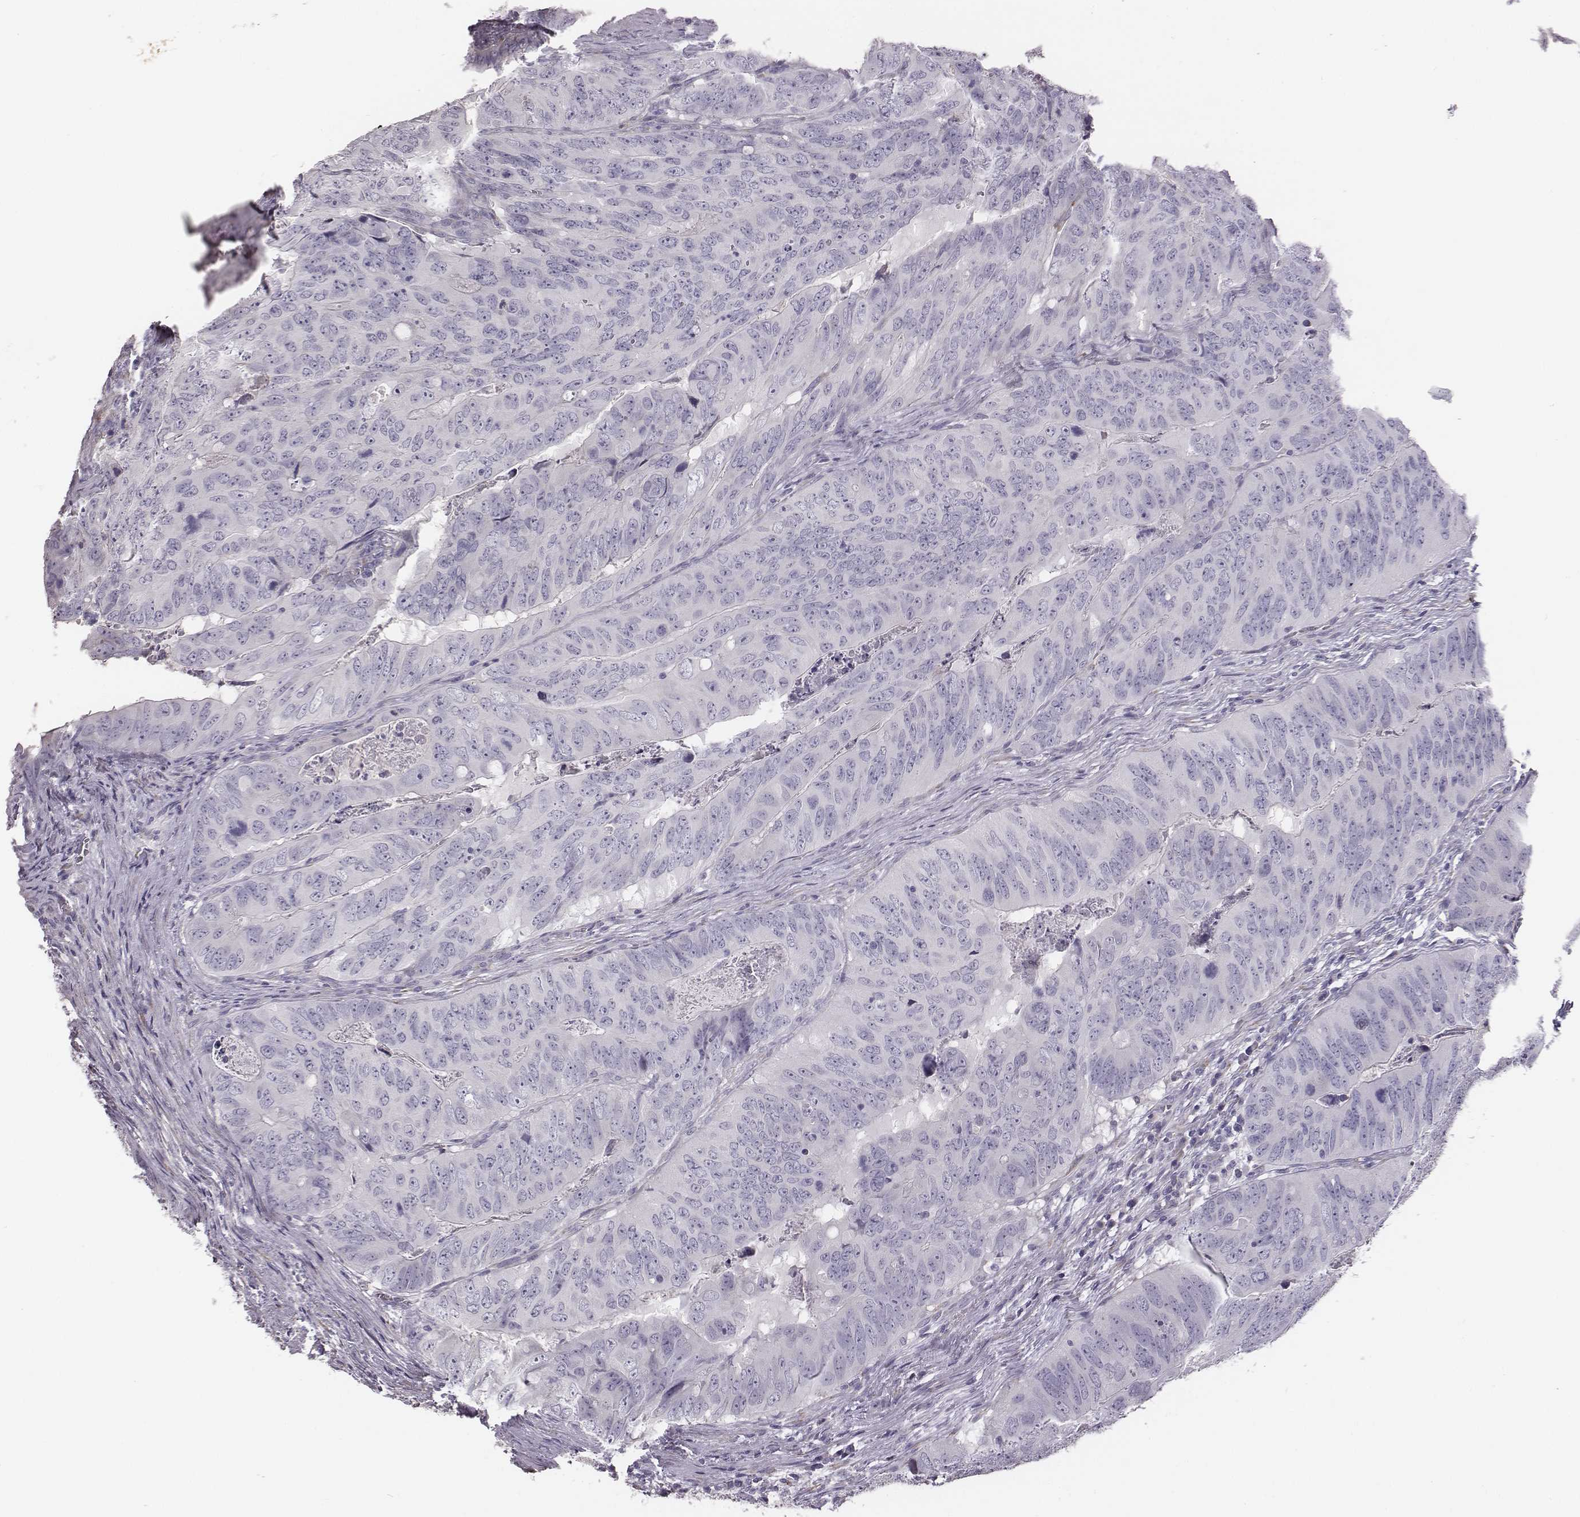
{"staining": {"intensity": "negative", "quantity": "none", "location": "none"}, "tissue": "colorectal cancer", "cell_type": "Tumor cells", "image_type": "cancer", "snomed": [{"axis": "morphology", "description": "Adenocarcinoma, NOS"}, {"axis": "topography", "description": "Colon"}], "caption": "The immunohistochemistry image has no significant expression in tumor cells of colorectal adenocarcinoma tissue.", "gene": "GUCA1A", "patient": {"sex": "male", "age": 79}}